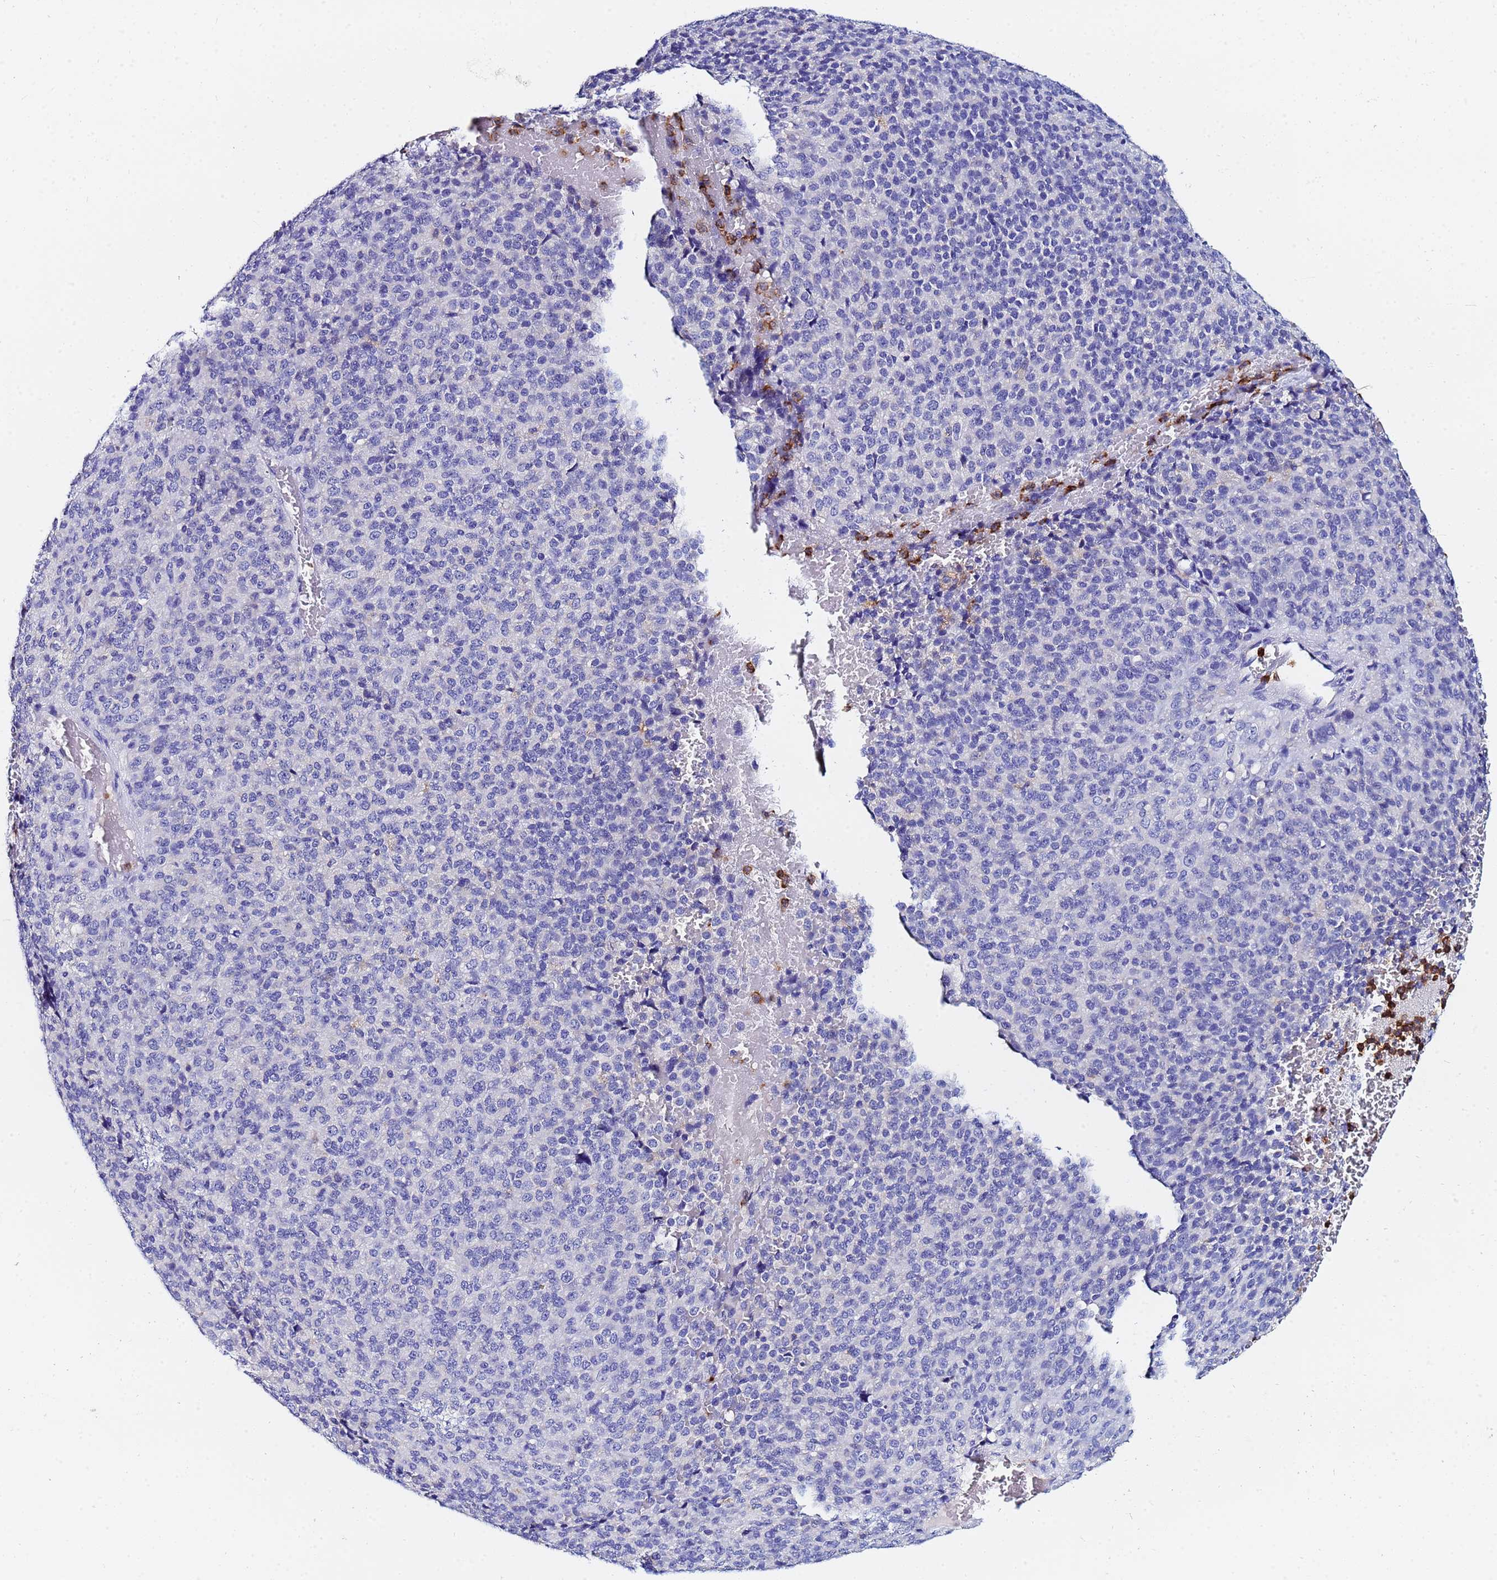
{"staining": {"intensity": "negative", "quantity": "none", "location": "none"}, "tissue": "melanoma", "cell_type": "Tumor cells", "image_type": "cancer", "snomed": [{"axis": "morphology", "description": "Malignant melanoma, Metastatic site"}, {"axis": "topography", "description": "Brain"}], "caption": "IHC of human melanoma shows no positivity in tumor cells.", "gene": "BASP1", "patient": {"sex": "female", "age": 56}}